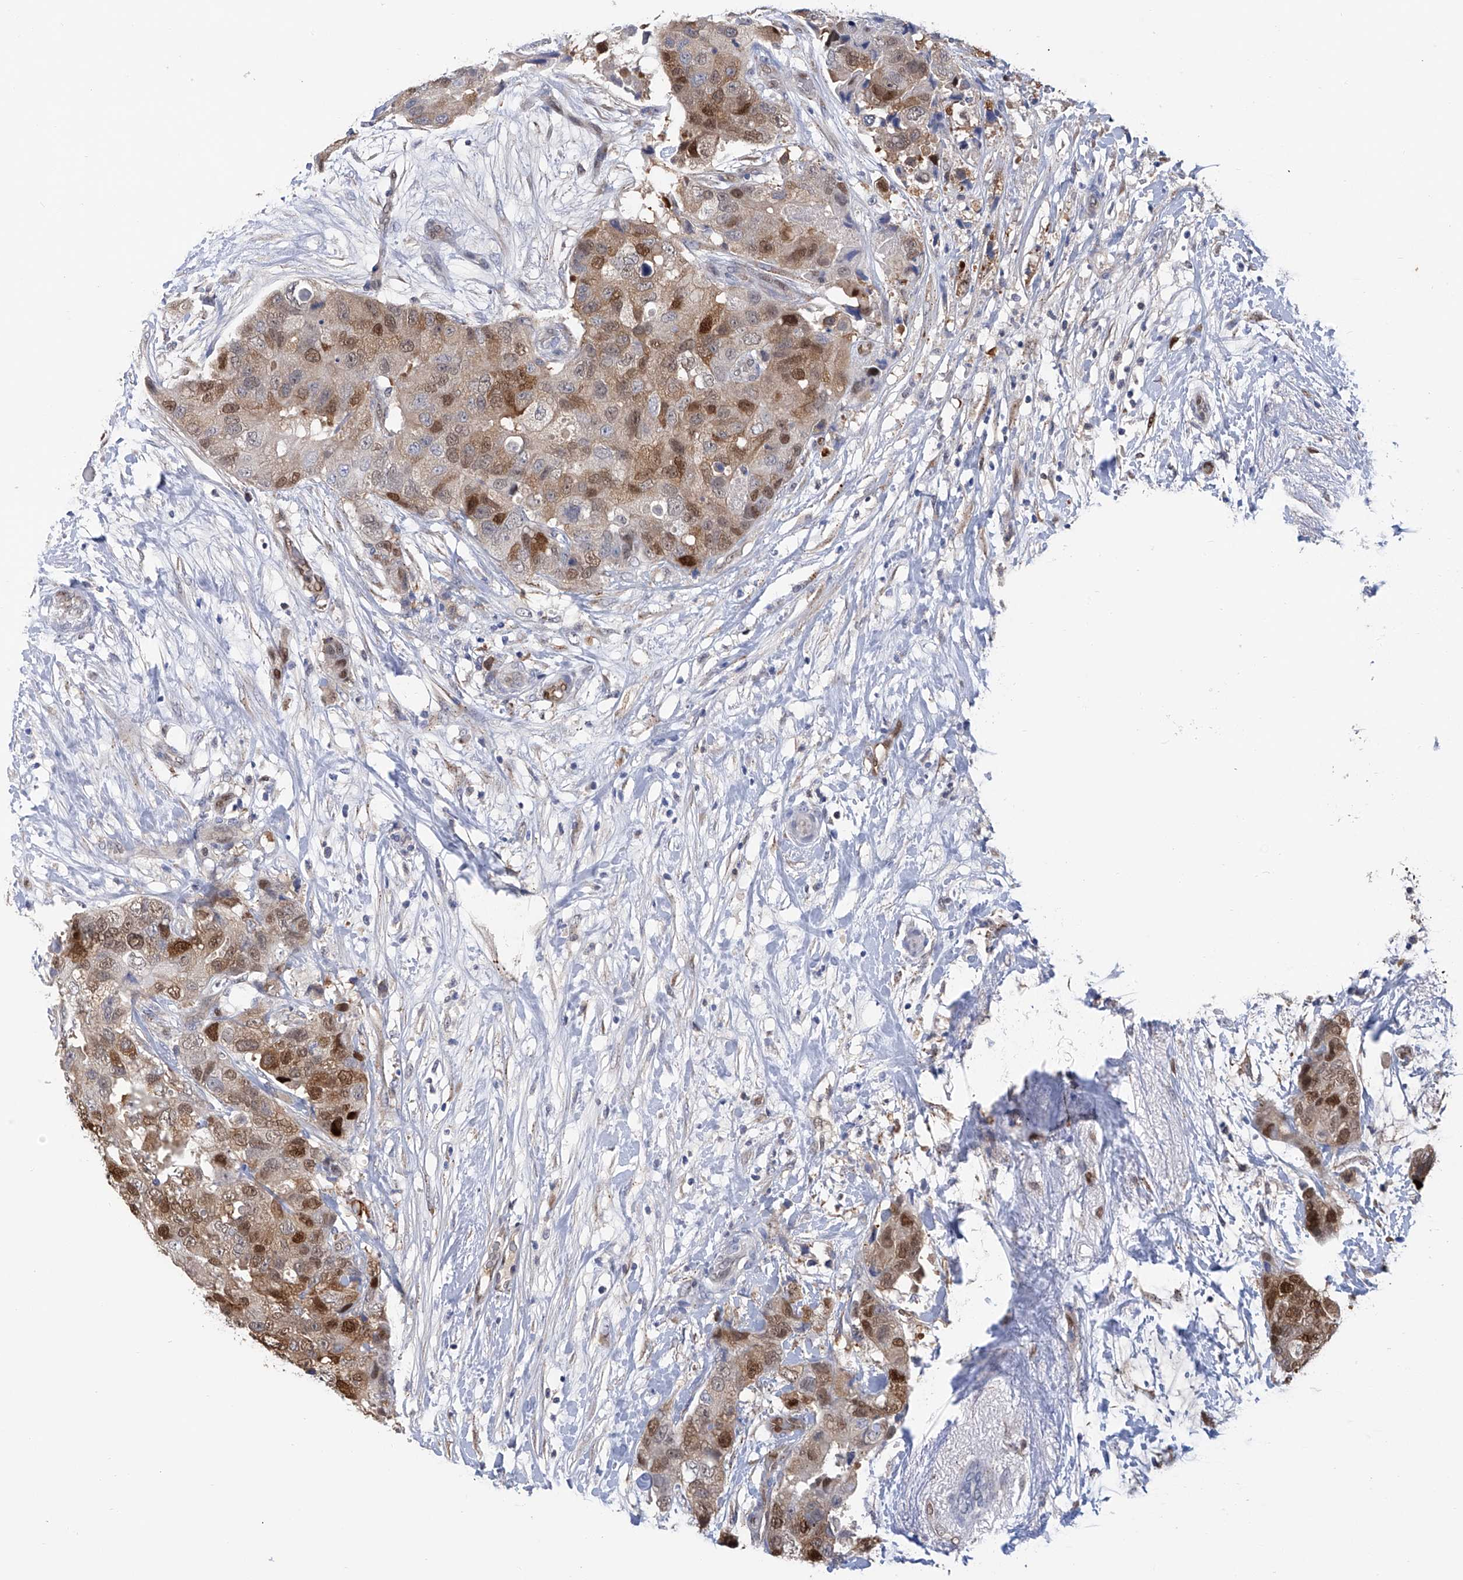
{"staining": {"intensity": "moderate", "quantity": ">75%", "location": "cytoplasmic/membranous,nuclear"}, "tissue": "breast cancer", "cell_type": "Tumor cells", "image_type": "cancer", "snomed": [{"axis": "morphology", "description": "Duct carcinoma"}, {"axis": "topography", "description": "Breast"}], "caption": "A high-resolution image shows IHC staining of breast intraductal carcinoma, which displays moderate cytoplasmic/membranous and nuclear expression in about >75% of tumor cells.", "gene": "PHF20", "patient": {"sex": "female", "age": 62}}